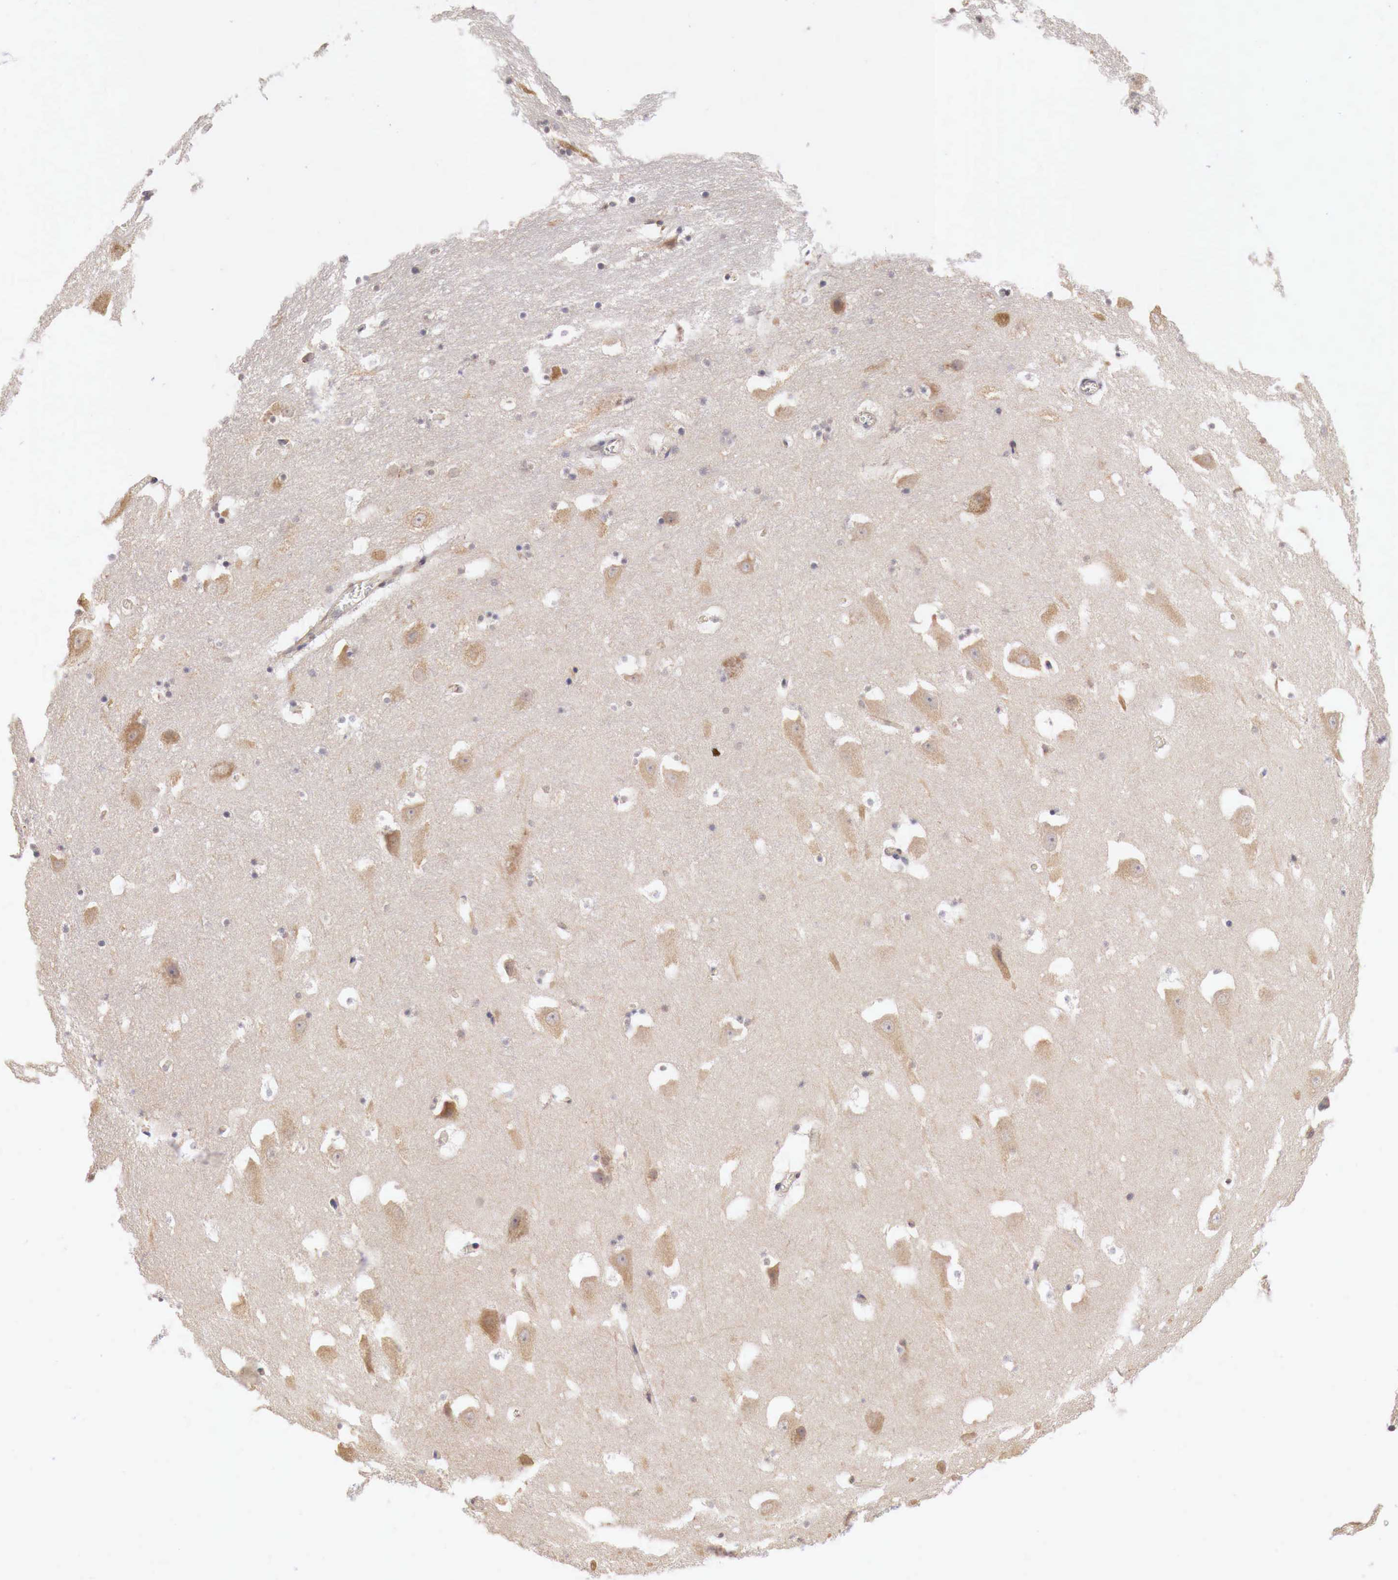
{"staining": {"intensity": "weak", "quantity": "25%-75%", "location": "nuclear"}, "tissue": "hippocampus", "cell_type": "Glial cells", "image_type": "normal", "snomed": [{"axis": "morphology", "description": "Normal tissue, NOS"}, {"axis": "topography", "description": "Hippocampus"}], "caption": "Protein expression by immunohistochemistry demonstrates weak nuclear positivity in approximately 25%-75% of glial cells in normal hippocampus. Ihc stains the protein of interest in brown and the nuclei are stained blue.", "gene": "PABIR2", "patient": {"sex": "male", "age": 45}}